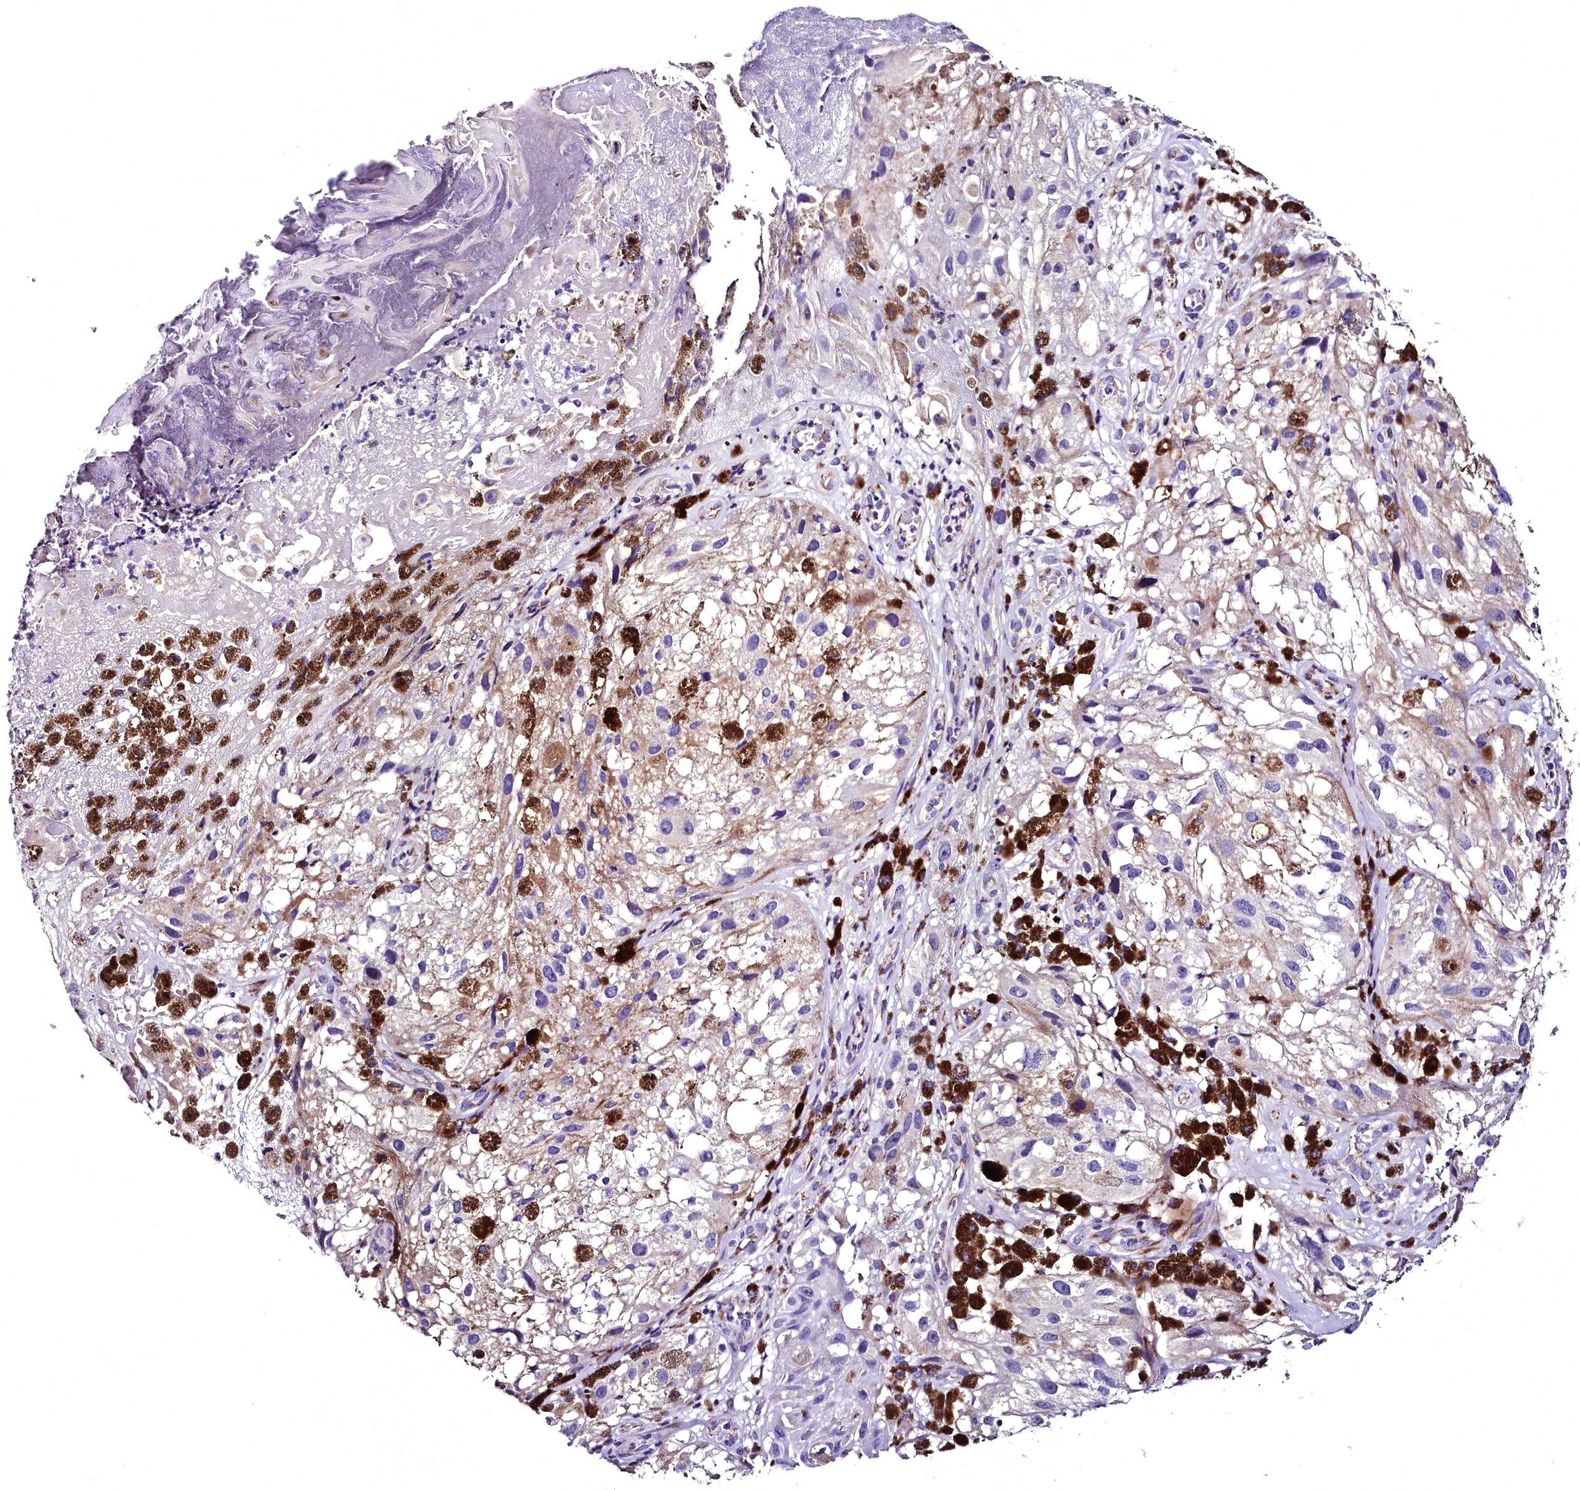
{"staining": {"intensity": "negative", "quantity": "none", "location": "none"}, "tissue": "melanoma", "cell_type": "Tumor cells", "image_type": "cancer", "snomed": [{"axis": "morphology", "description": "Malignant melanoma, NOS"}, {"axis": "topography", "description": "Skin"}], "caption": "The photomicrograph exhibits no significant positivity in tumor cells of melanoma. Nuclei are stained in blue.", "gene": "MS4A18", "patient": {"sex": "male", "age": 88}}